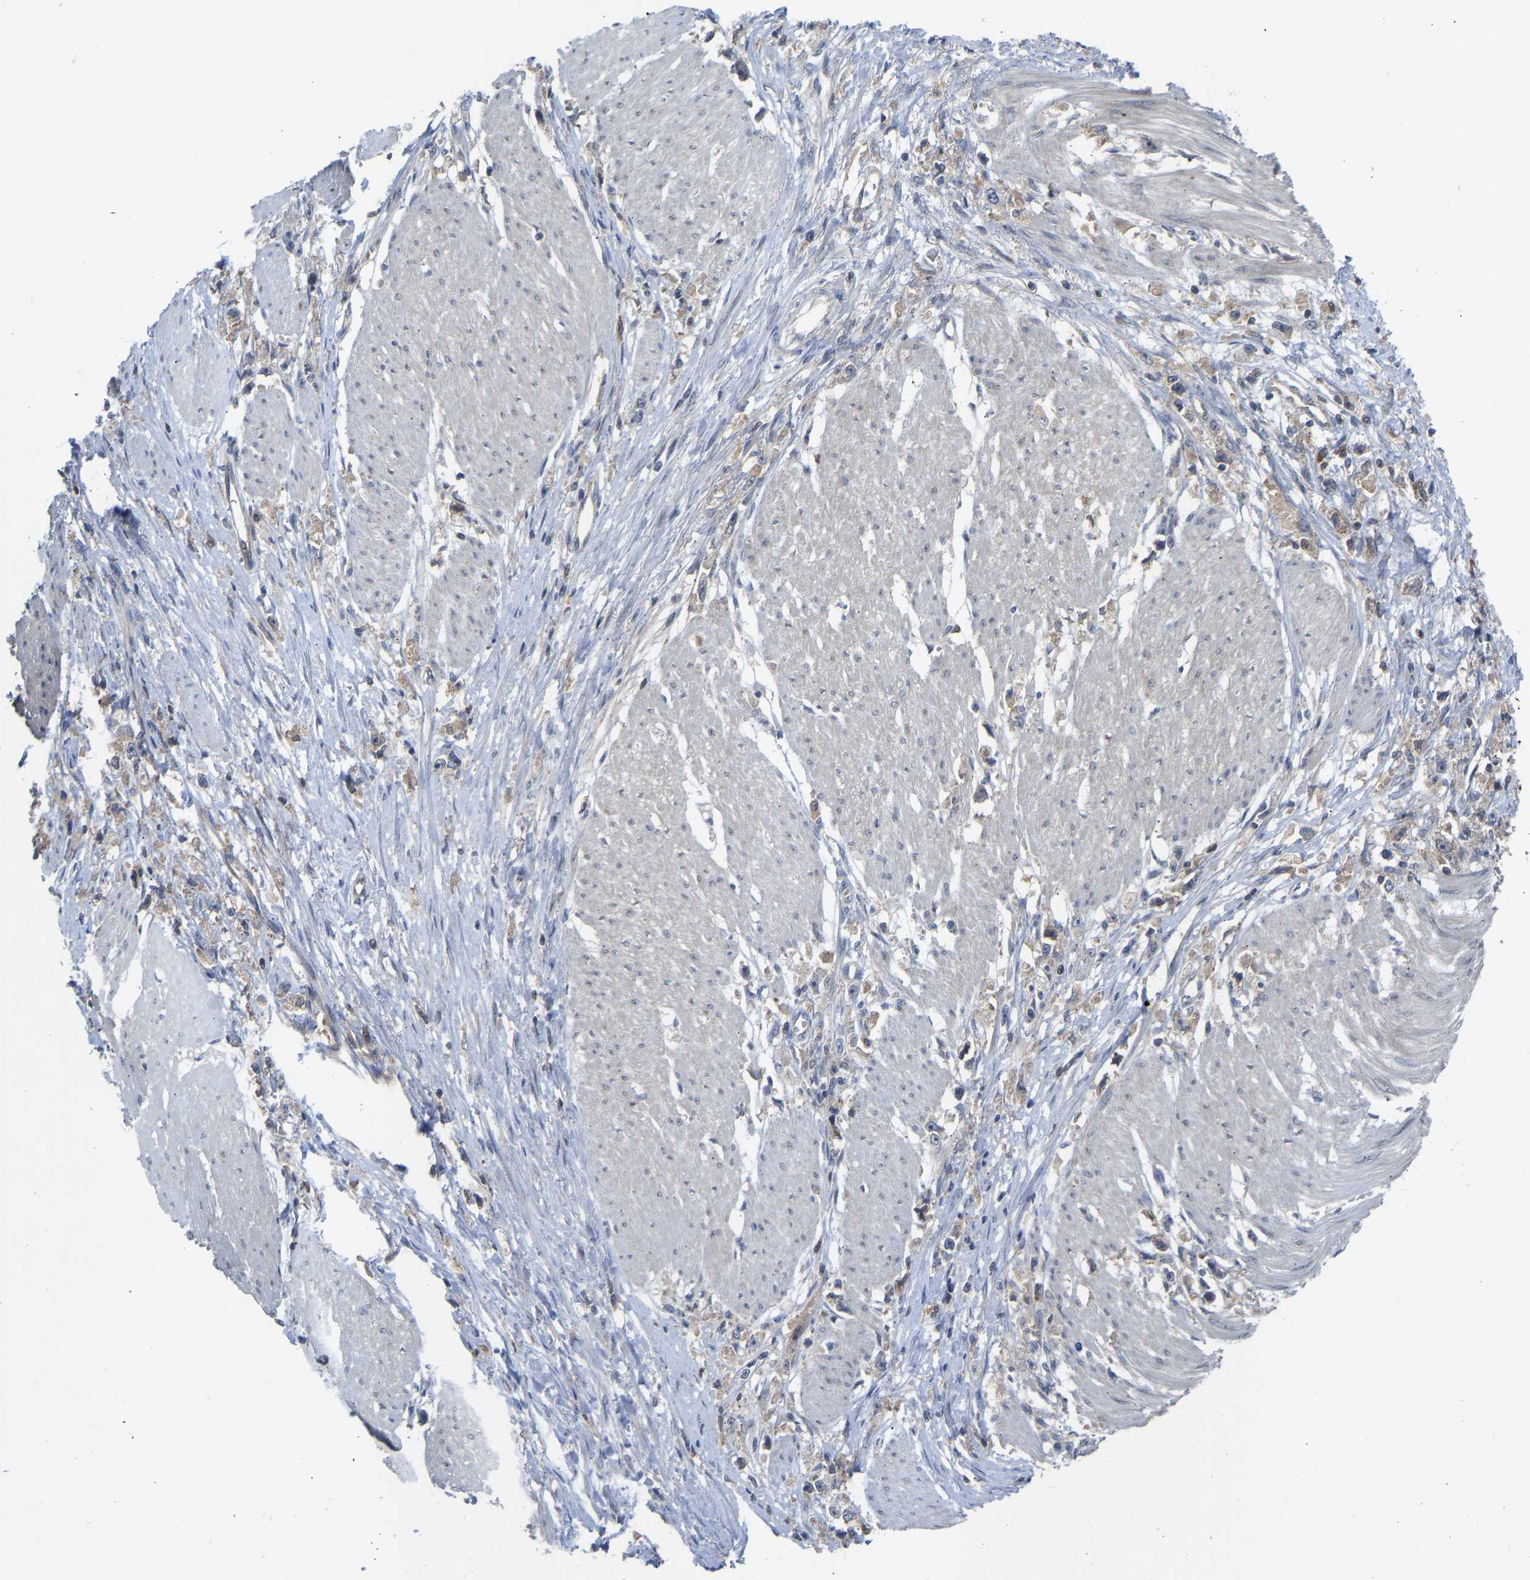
{"staining": {"intensity": "weak", "quantity": "<25%", "location": "cytoplasmic/membranous"}, "tissue": "stomach cancer", "cell_type": "Tumor cells", "image_type": "cancer", "snomed": [{"axis": "morphology", "description": "Adenocarcinoma, NOS"}, {"axis": "topography", "description": "Stomach"}], "caption": "A micrograph of human stomach cancer (adenocarcinoma) is negative for staining in tumor cells. (DAB immunohistochemistry (IHC) with hematoxylin counter stain).", "gene": "ZNF251", "patient": {"sex": "female", "age": 59}}